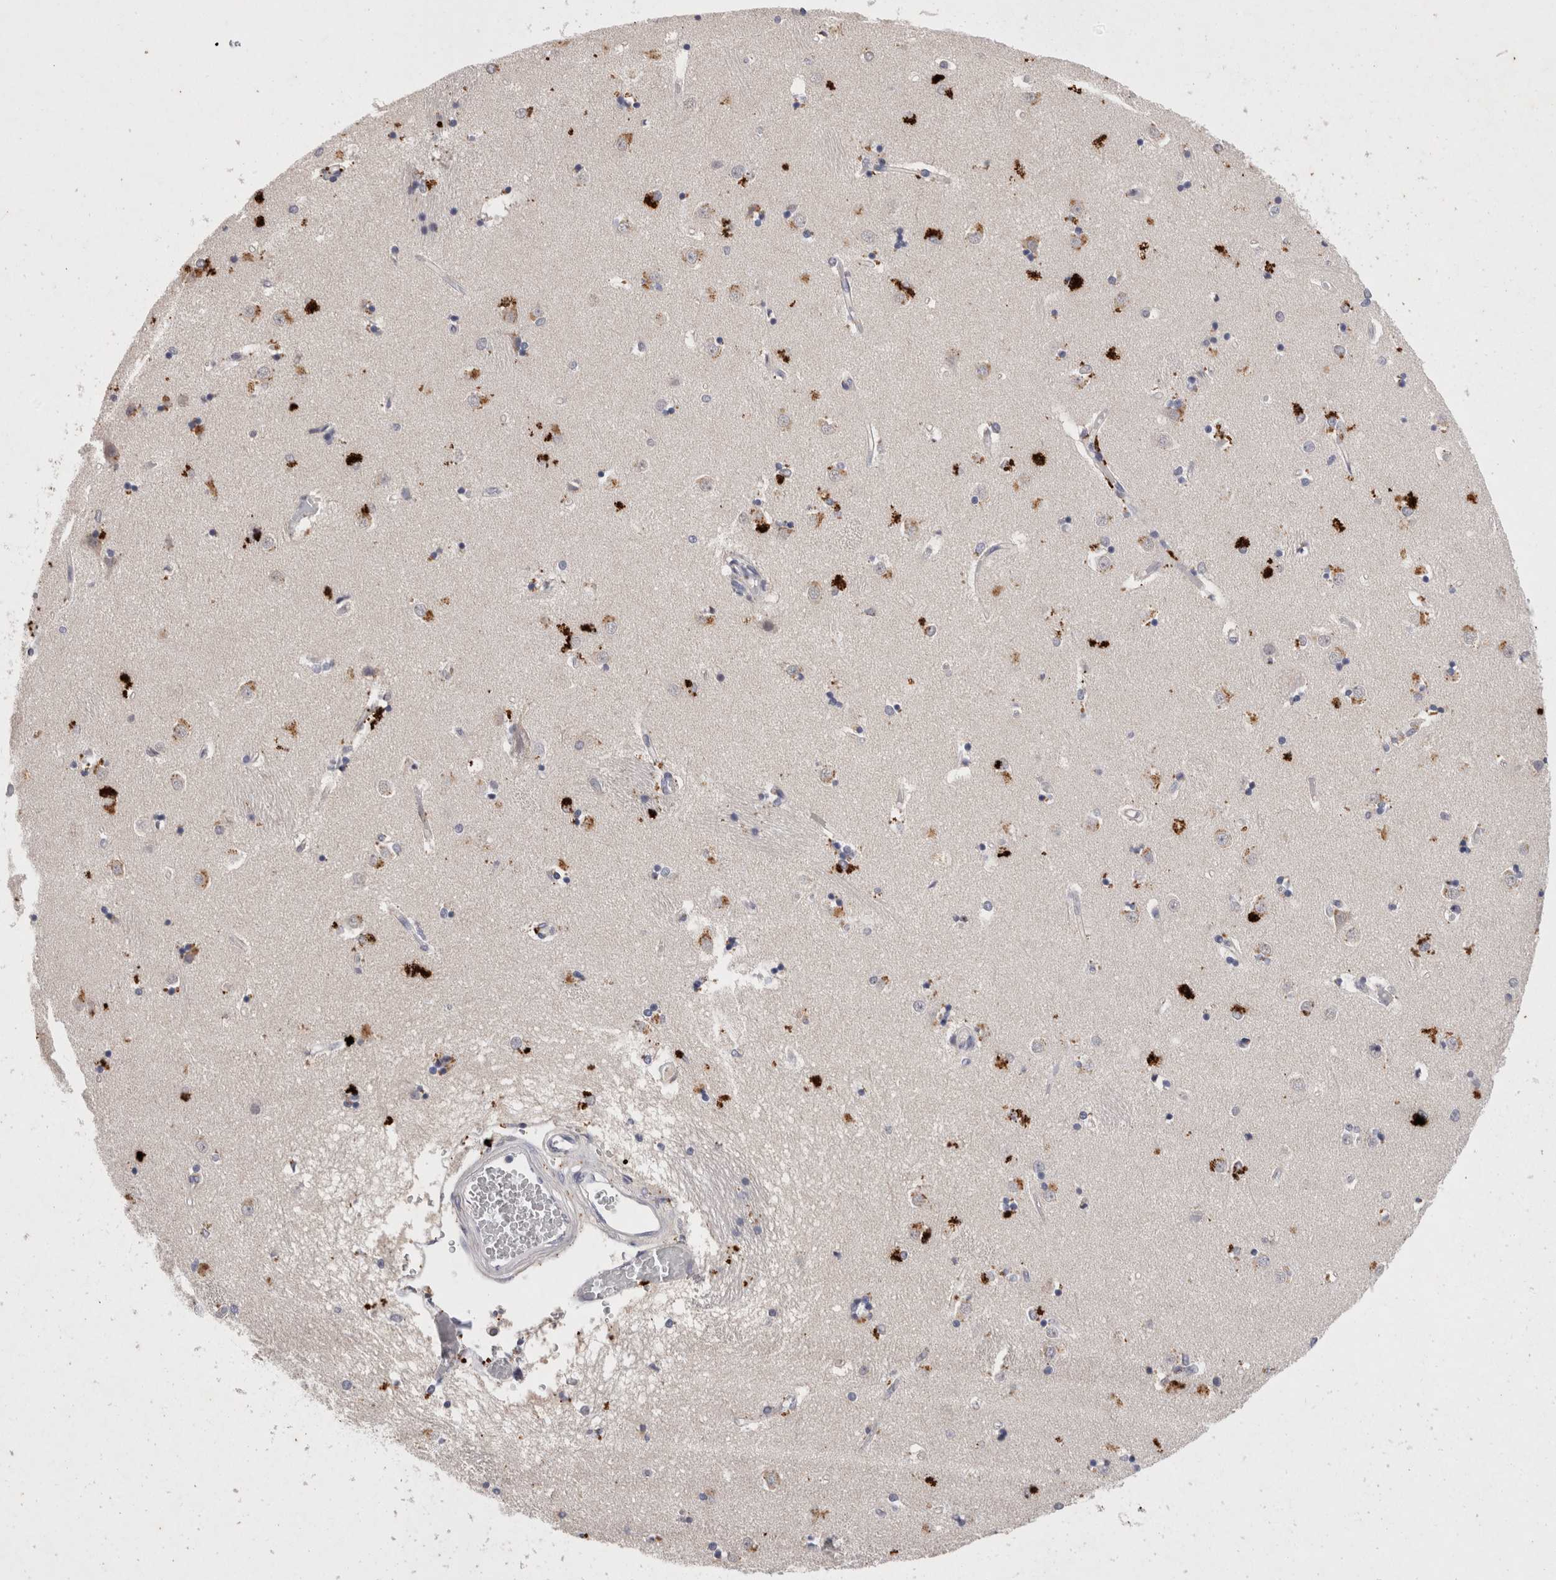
{"staining": {"intensity": "strong", "quantity": "<25%", "location": "cytoplasmic/membranous"}, "tissue": "caudate", "cell_type": "Glial cells", "image_type": "normal", "snomed": [{"axis": "morphology", "description": "Normal tissue, NOS"}, {"axis": "topography", "description": "Lateral ventricle wall"}], "caption": "Protein analysis of normal caudate displays strong cytoplasmic/membranous staining in approximately <25% of glial cells.", "gene": "RASSF3", "patient": {"sex": "male", "age": 45}}